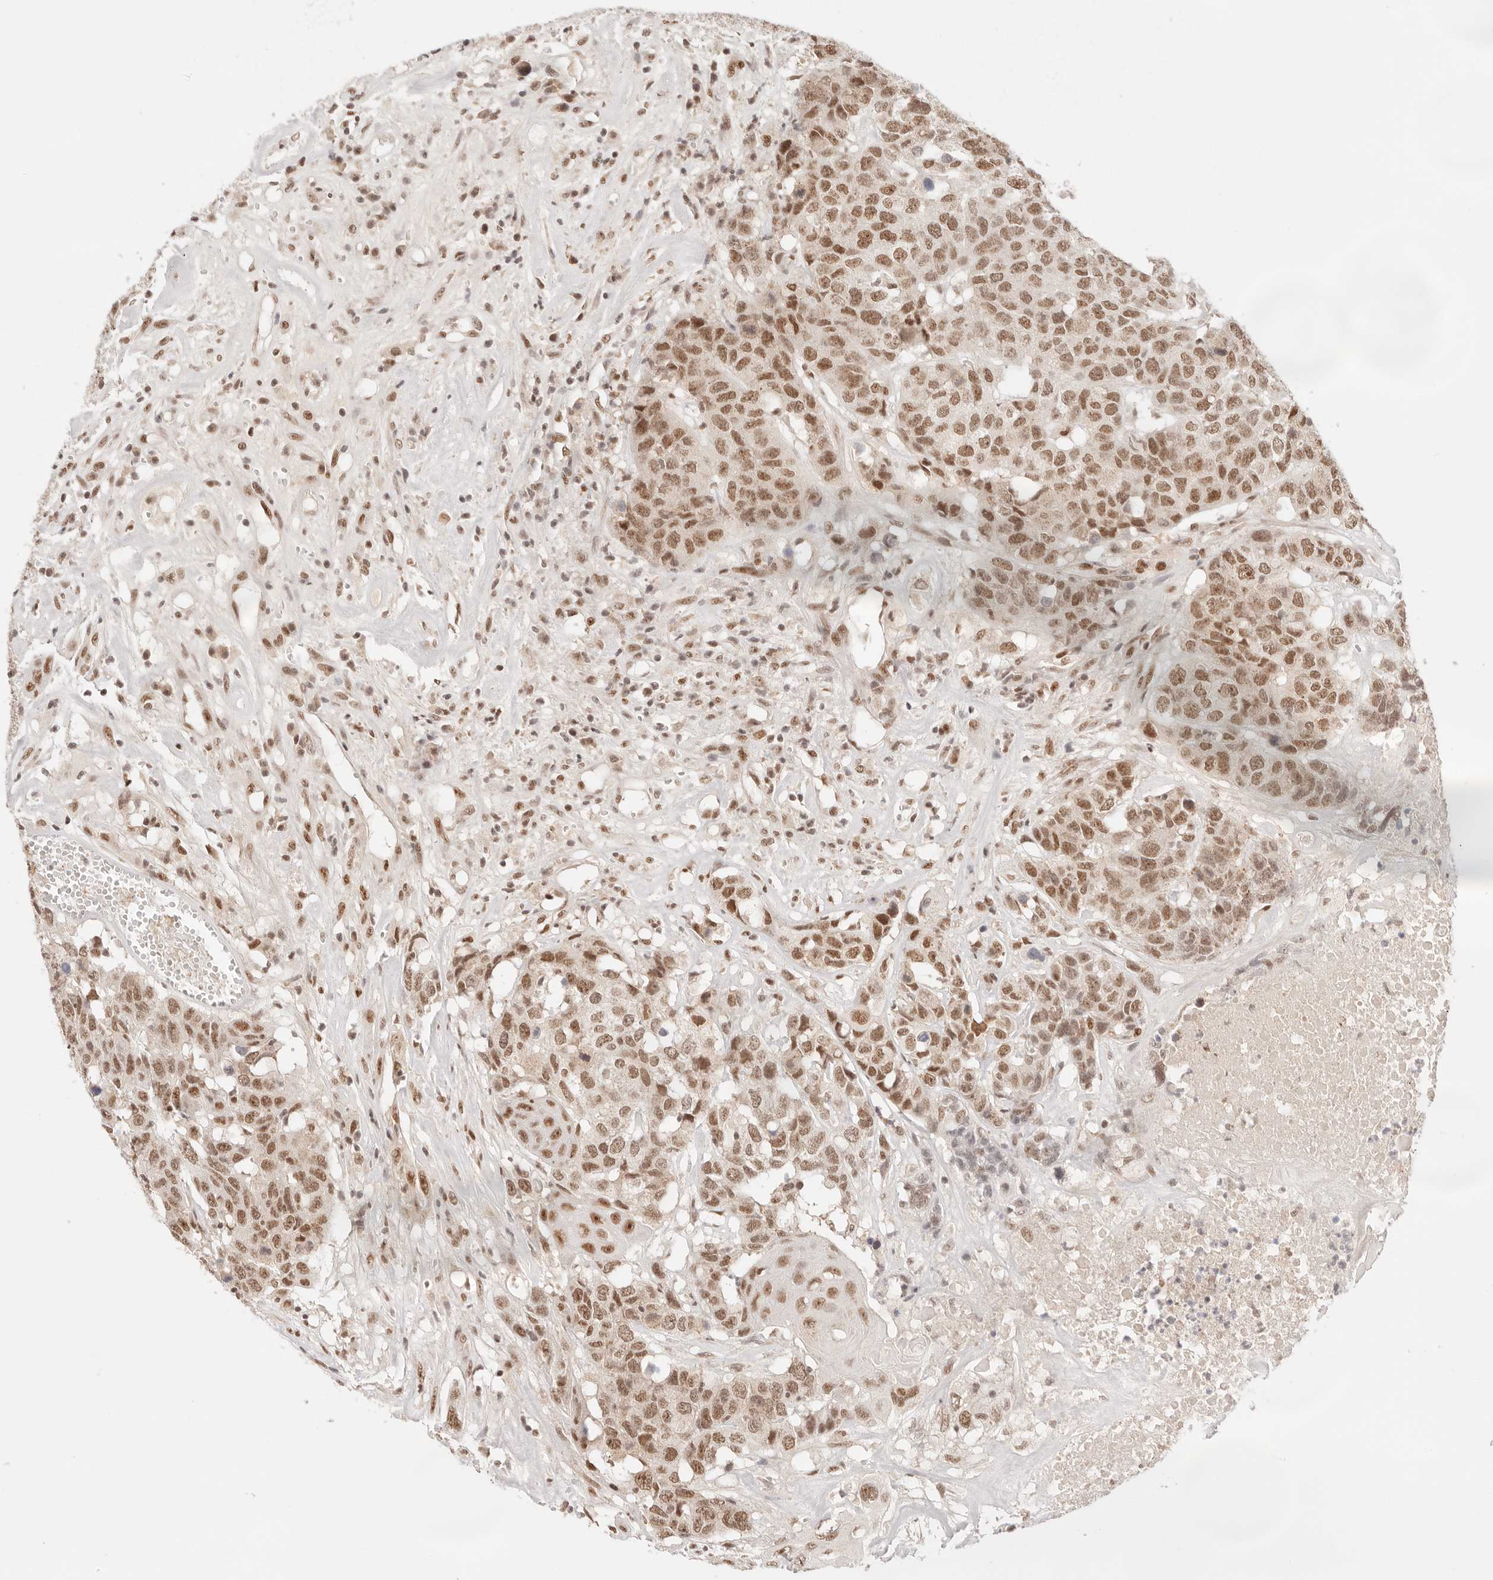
{"staining": {"intensity": "moderate", "quantity": ">75%", "location": "nuclear"}, "tissue": "head and neck cancer", "cell_type": "Tumor cells", "image_type": "cancer", "snomed": [{"axis": "morphology", "description": "Squamous cell carcinoma, NOS"}, {"axis": "topography", "description": "Head-Neck"}], "caption": "The histopathology image demonstrates immunohistochemical staining of head and neck squamous cell carcinoma. There is moderate nuclear staining is identified in approximately >75% of tumor cells. The protein of interest is stained brown, and the nuclei are stained in blue (DAB IHC with brightfield microscopy, high magnification).", "gene": "GTF2E2", "patient": {"sex": "male", "age": 66}}